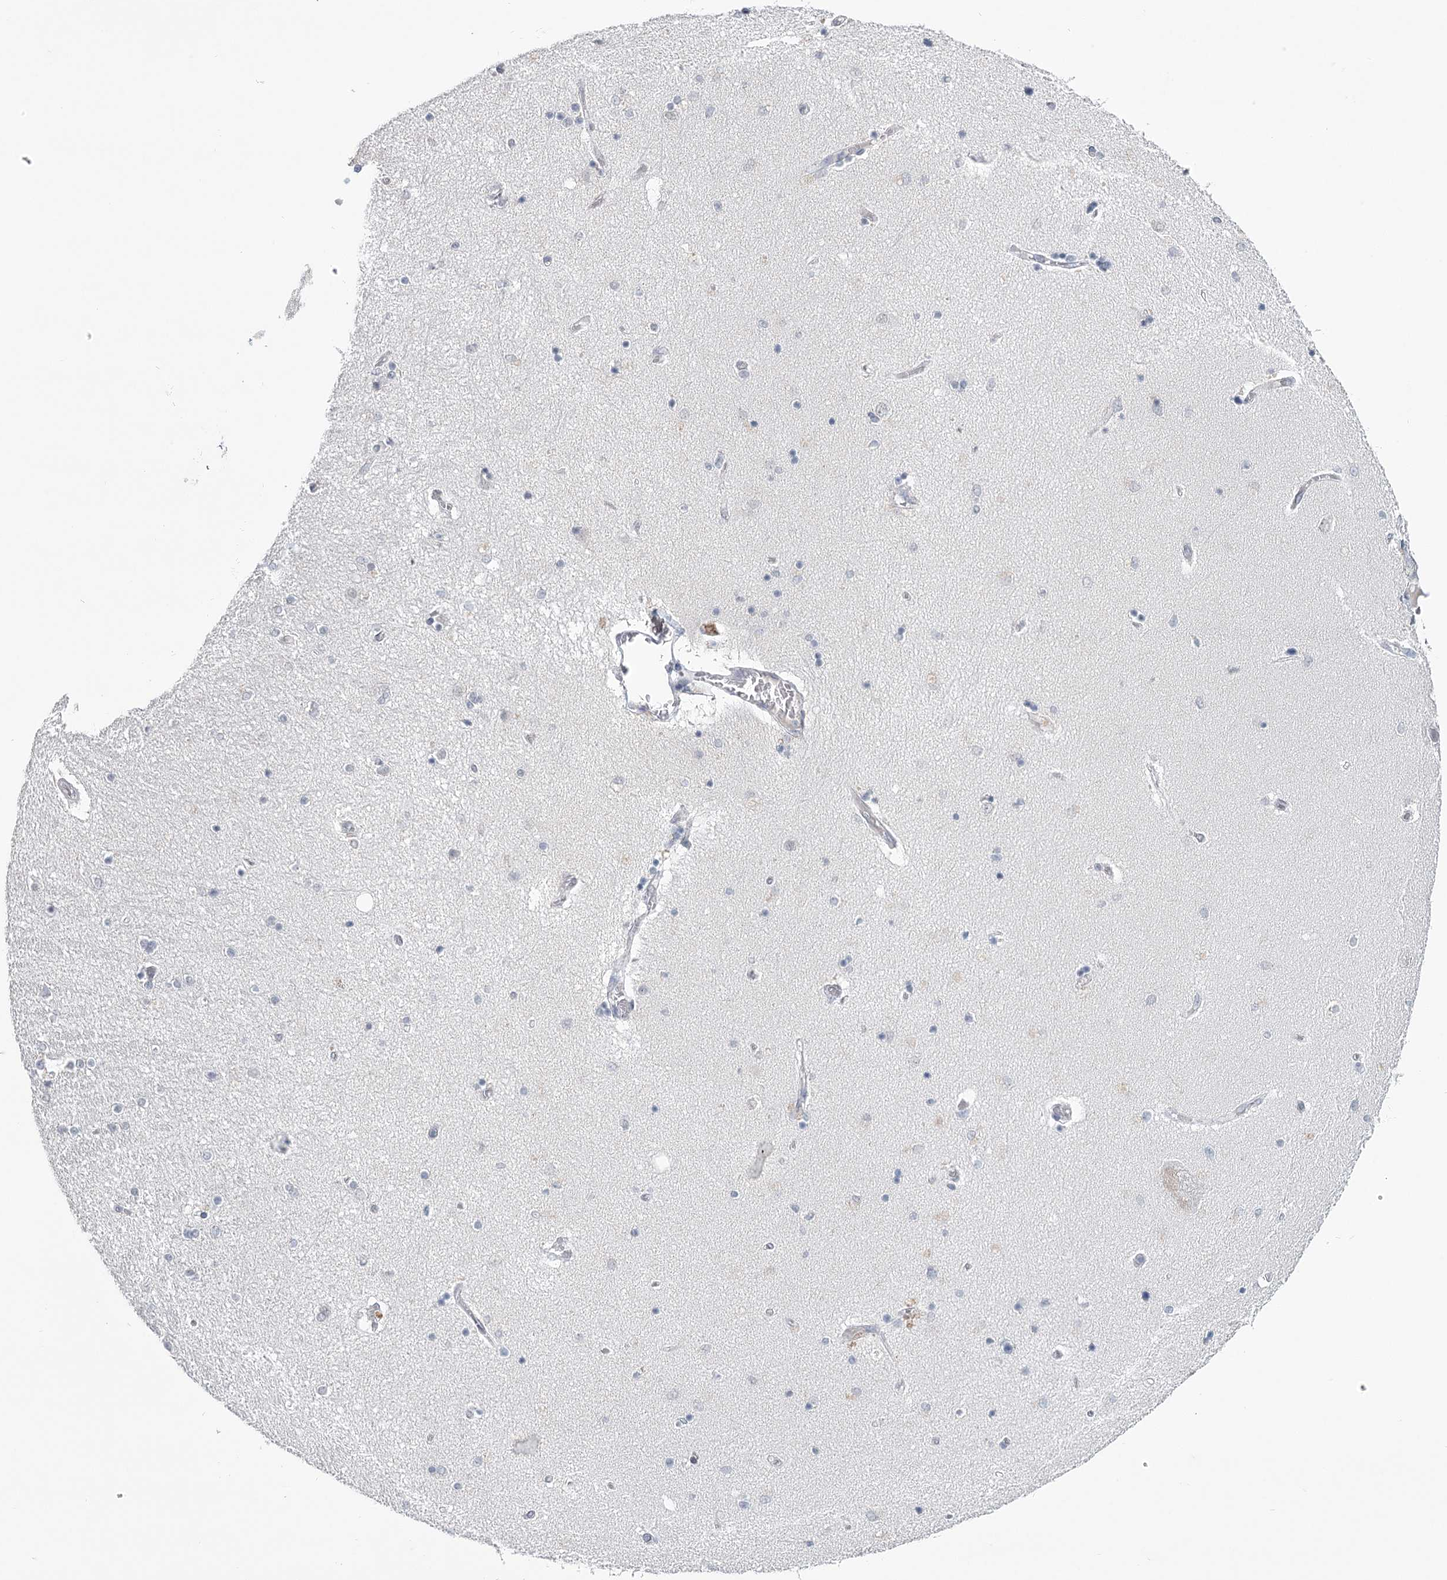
{"staining": {"intensity": "negative", "quantity": "none", "location": "none"}, "tissue": "hippocampus", "cell_type": "Glial cells", "image_type": "normal", "snomed": [{"axis": "morphology", "description": "Normal tissue, NOS"}, {"axis": "topography", "description": "Hippocampus"}], "caption": "This image is of unremarkable hippocampus stained with immunohistochemistry (IHC) to label a protein in brown with the nuclei are counter-stained blue. There is no staining in glial cells. Nuclei are stained in blue.", "gene": "TMEM70", "patient": {"sex": "female", "age": 54}}